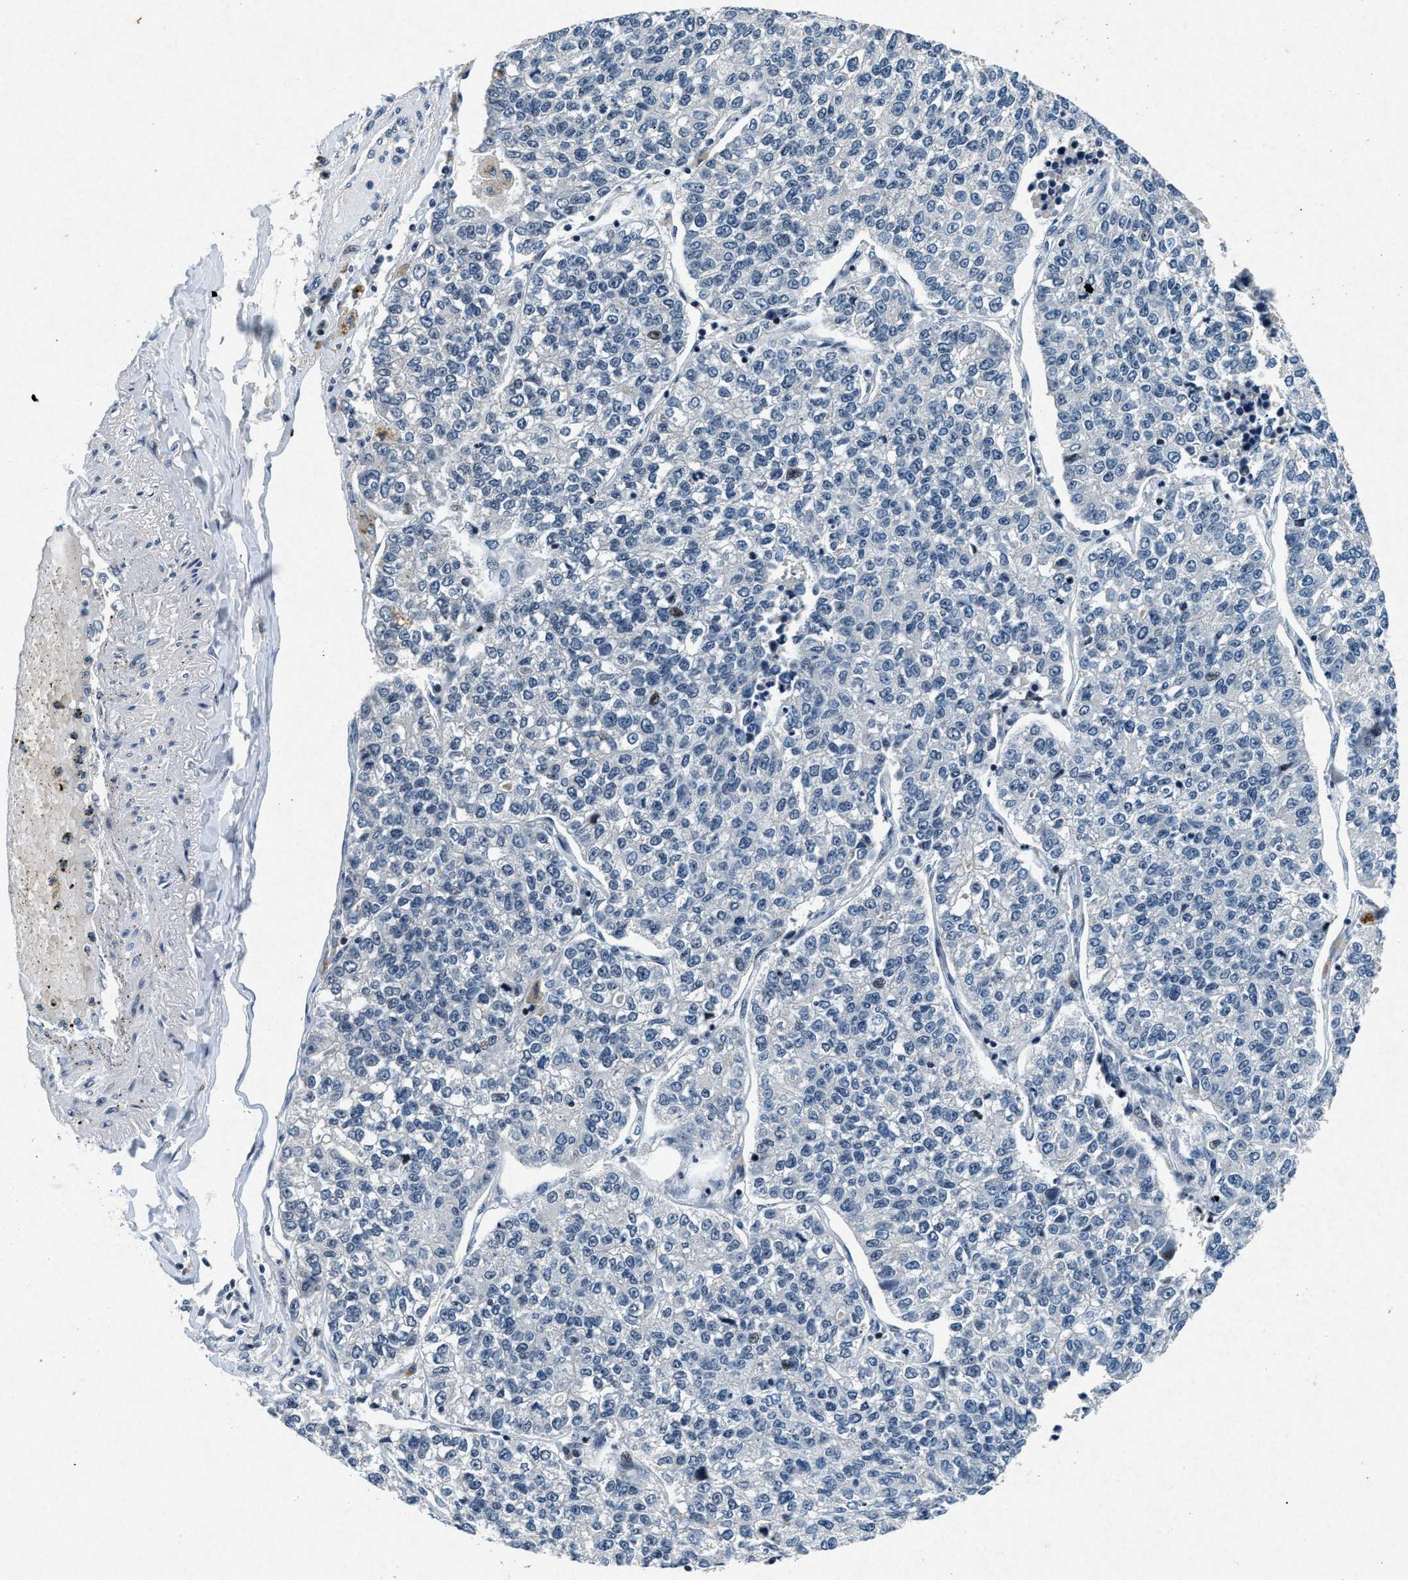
{"staining": {"intensity": "negative", "quantity": "none", "location": "none"}, "tissue": "lung cancer", "cell_type": "Tumor cells", "image_type": "cancer", "snomed": [{"axis": "morphology", "description": "Adenocarcinoma, NOS"}, {"axis": "topography", "description": "Lung"}], "caption": "The histopathology image demonstrates no significant staining in tumor cells of adenocarcinoma (lung). (DAB immunohistochemistry, high magnification).", "gene": "PHLDA1", "patient": {"sex": "male", "age": 49}}